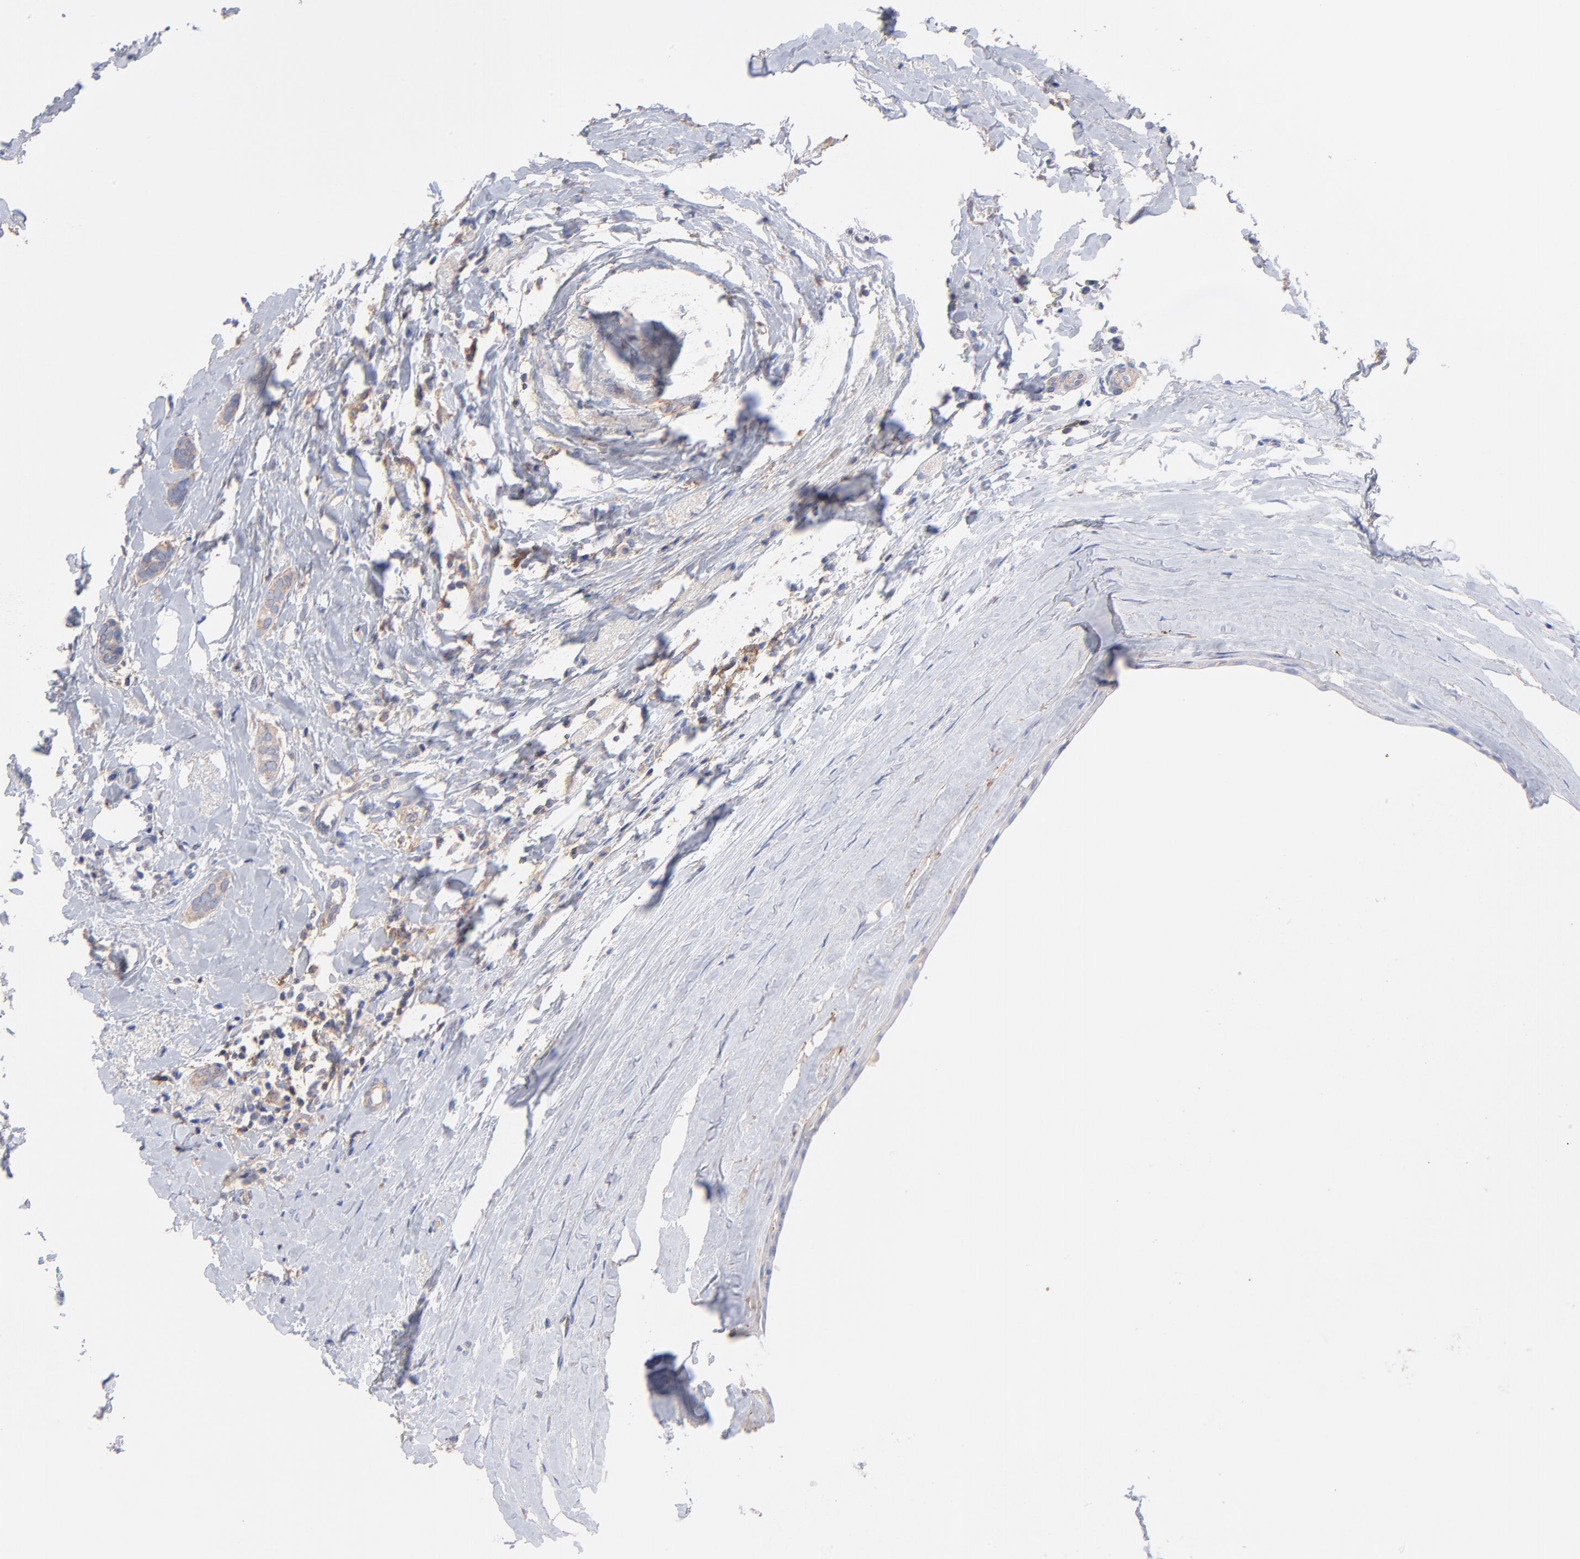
{"staining": {"intensity": "weak", "quantity": "25%-75%", "location": "cytoplasmic/membranous"}, "tissue": "breast cancer", "cell_type": "Tumor cells", "image_type": "cancer", "snomed": [{"axis": "morphology", "description": "Duct carcinoma"}, {"axis": "topography", "description": "Breast"}], "caption": "Breast invasive ductal carcinoma stained with DAB immunohistochemistry exhibits low levels of weak cytoplasmic/membranous staining in about 25%-75% of tumor cells.", "gene": "ASL", "patient": {"sex": "female", "age": 54}}